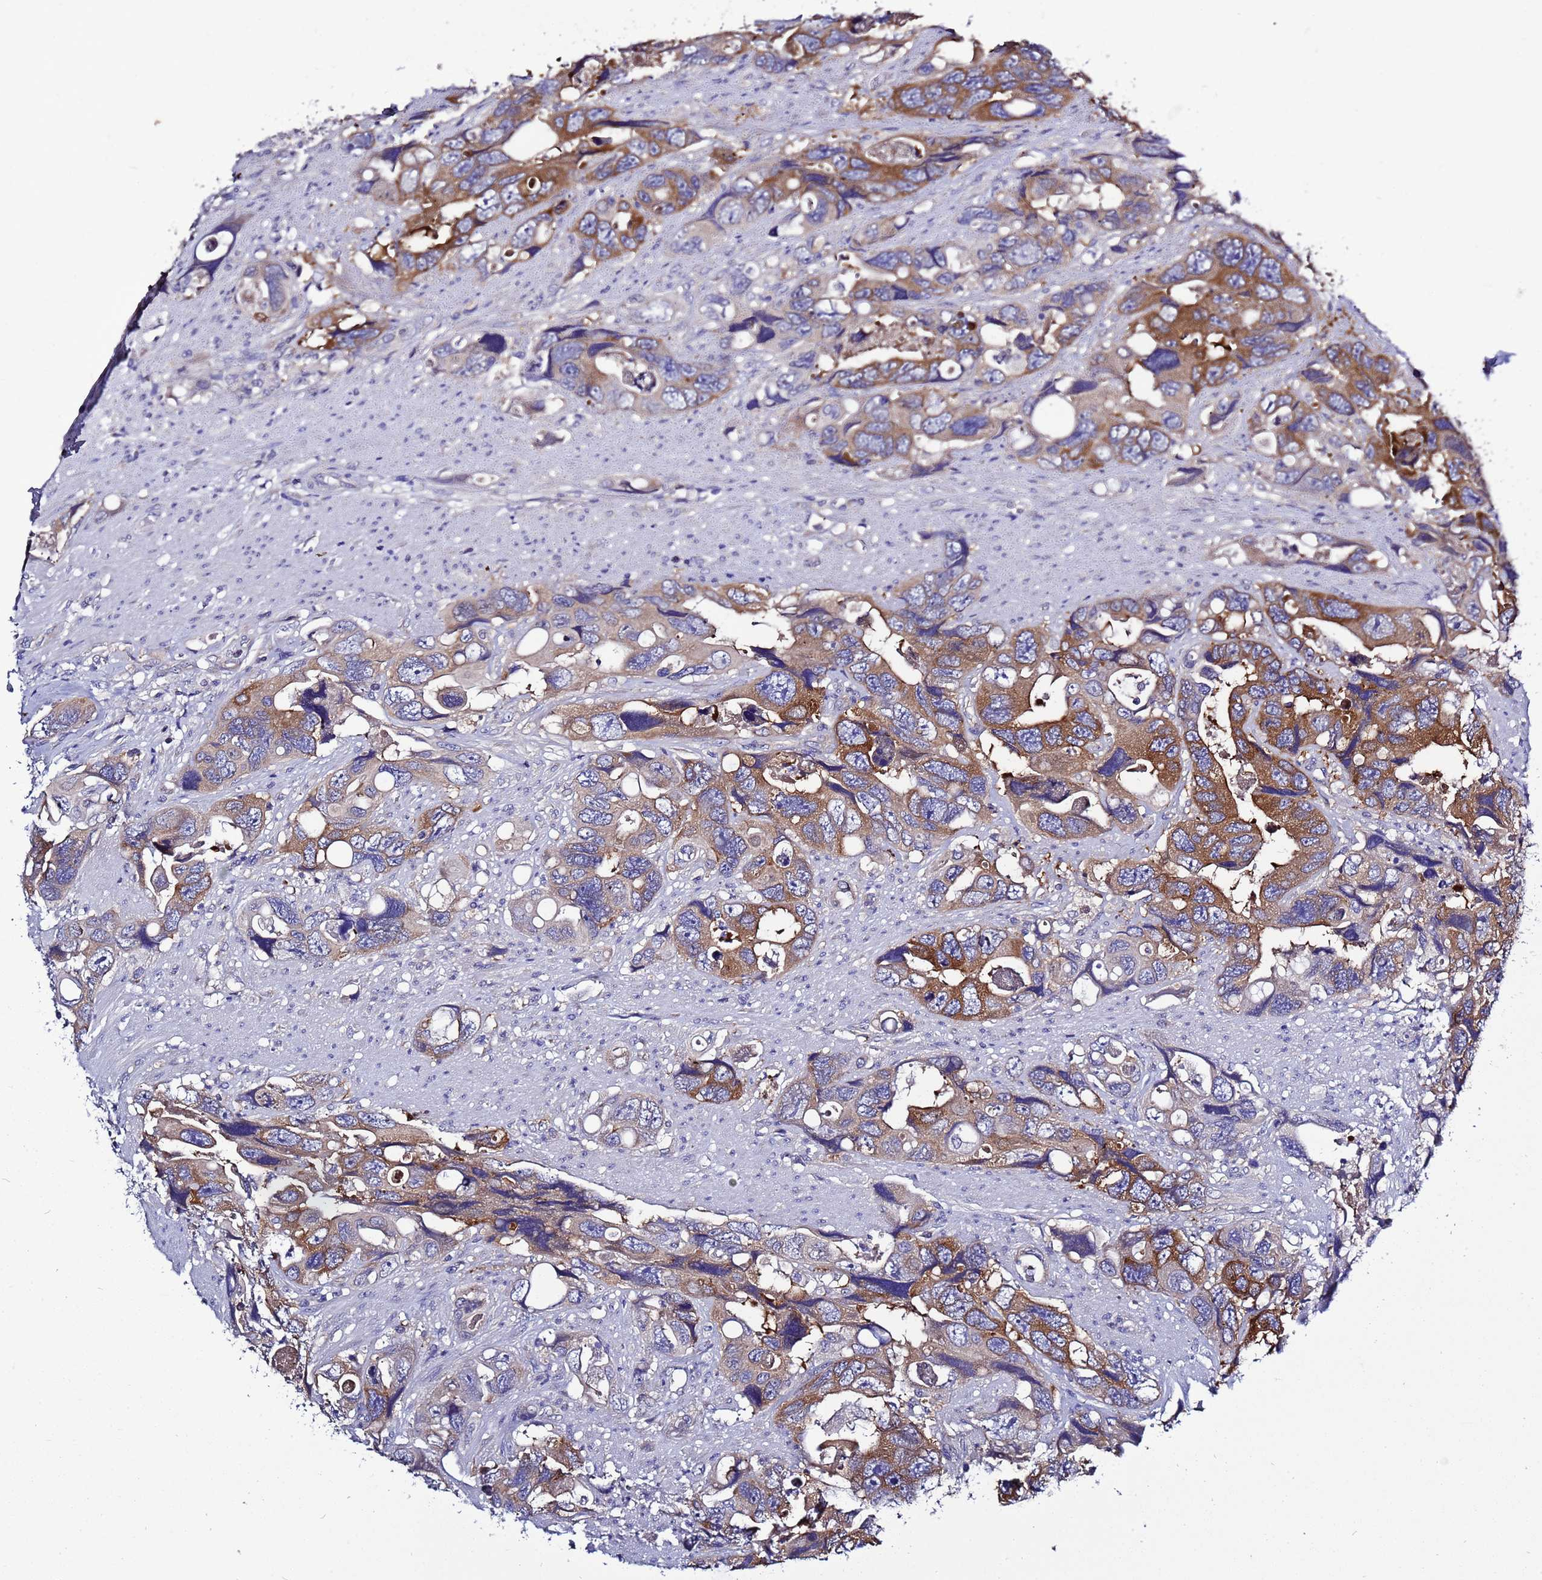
{"staining": {"intensity": "strong", "quantity": "25%-75%", "location": "cytoplasmic/membranous"}, "tissue": "colorectal cancer", "cell_type": "Tumor cells", "image_type": "cancer", "snomed": [{"axis": "morphology", "description": "Adenocarcinoma, NOS"}, {"axis": "topography", "description": "Rectum"}], "caption": "Immunohistochemistry (IHC) of adenocarcinoma (colorectal) demonstrates high levels of strong cytoplasmic/membranous expression in about 25%-75% of tumor cells. The staining was performed using DAB, with brown indicating positive protein expression. Nuclei are stained blue with hematoxylin.", "gene": "RC3H2", "patient": {"sex": "male", "age": 57}}